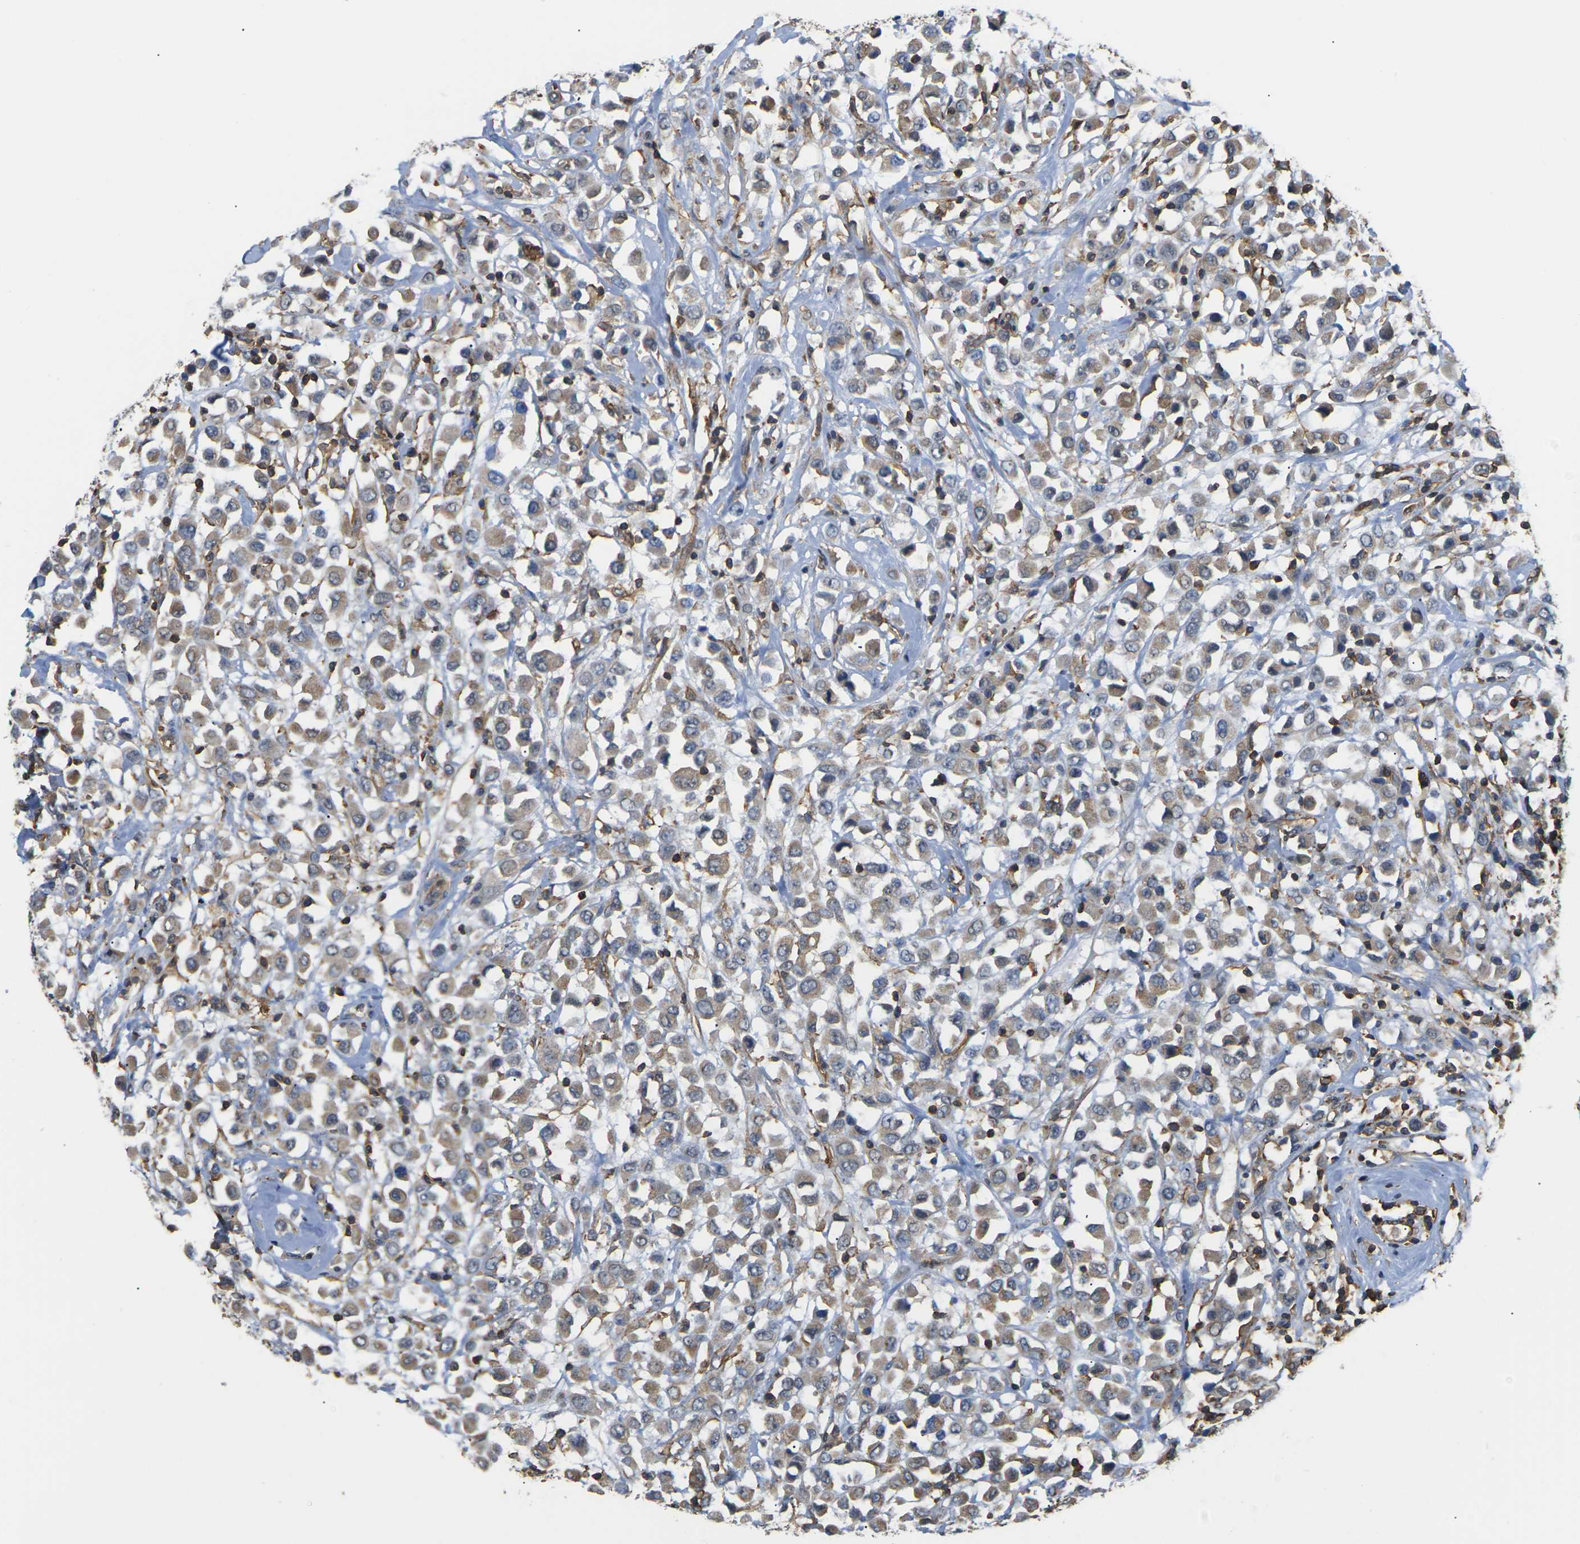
{"staining": {"intensity": "moderate", "quantity": ">75%", "location": "cytoplasmic/membranous"}, "tissue": "breast cancer", "cell_type": "Tumor cells", "image_type": "cancer", "snomed": [{"axis": "morphology", "description": "Duct carcinoma"}, {"axis": "topography", "description": "Breast"}], "caption": "Protein expression analysis of breast cancer (infiltrating ductal carcinoma) reveals moderate cytoplasmic/membranous positivity in about >75% of tumor cells.", "gene": "IQGAP1", "patient": {"sex": "female", "age": 61}}